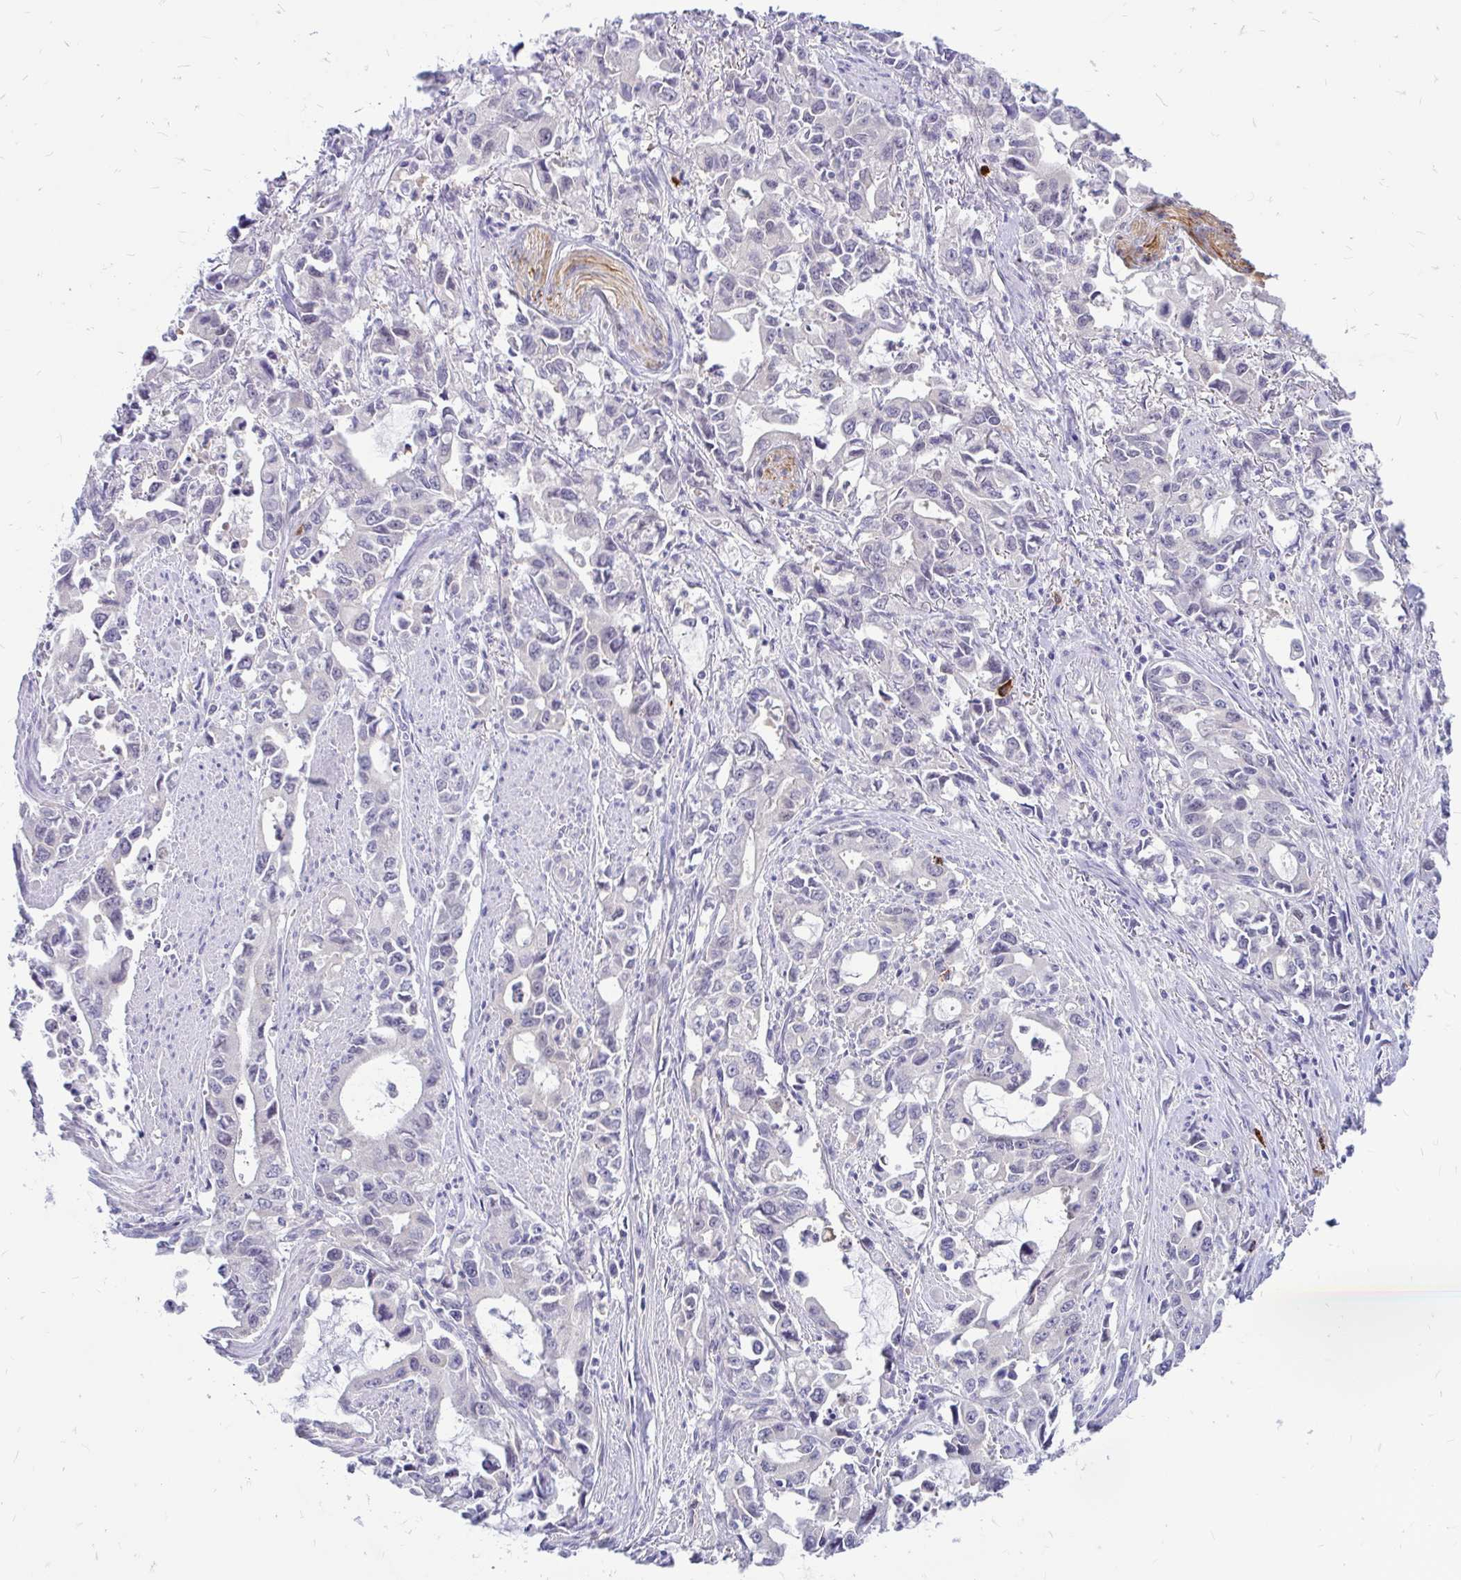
{"staining": {"intensity": "negative", "quantity": "none", "location": "none"}, "tissue": "stomach cancer", "cell_type": "Tumor cells", "image_type": "cancer", "snomed": [{"axis": "morphology", "description": "Adenocarcinoma, NOS"}, {"axis": "topography", "description": "Stomach, upper"}], "caption": "Tumor cells show no significant positivity in stomach cancer. (Brightfield microscopy of DAB immunohistochemistry at high magnification).", "gene": "MAP1LC3A", "patient": {"sex": "male", "age": 85}}